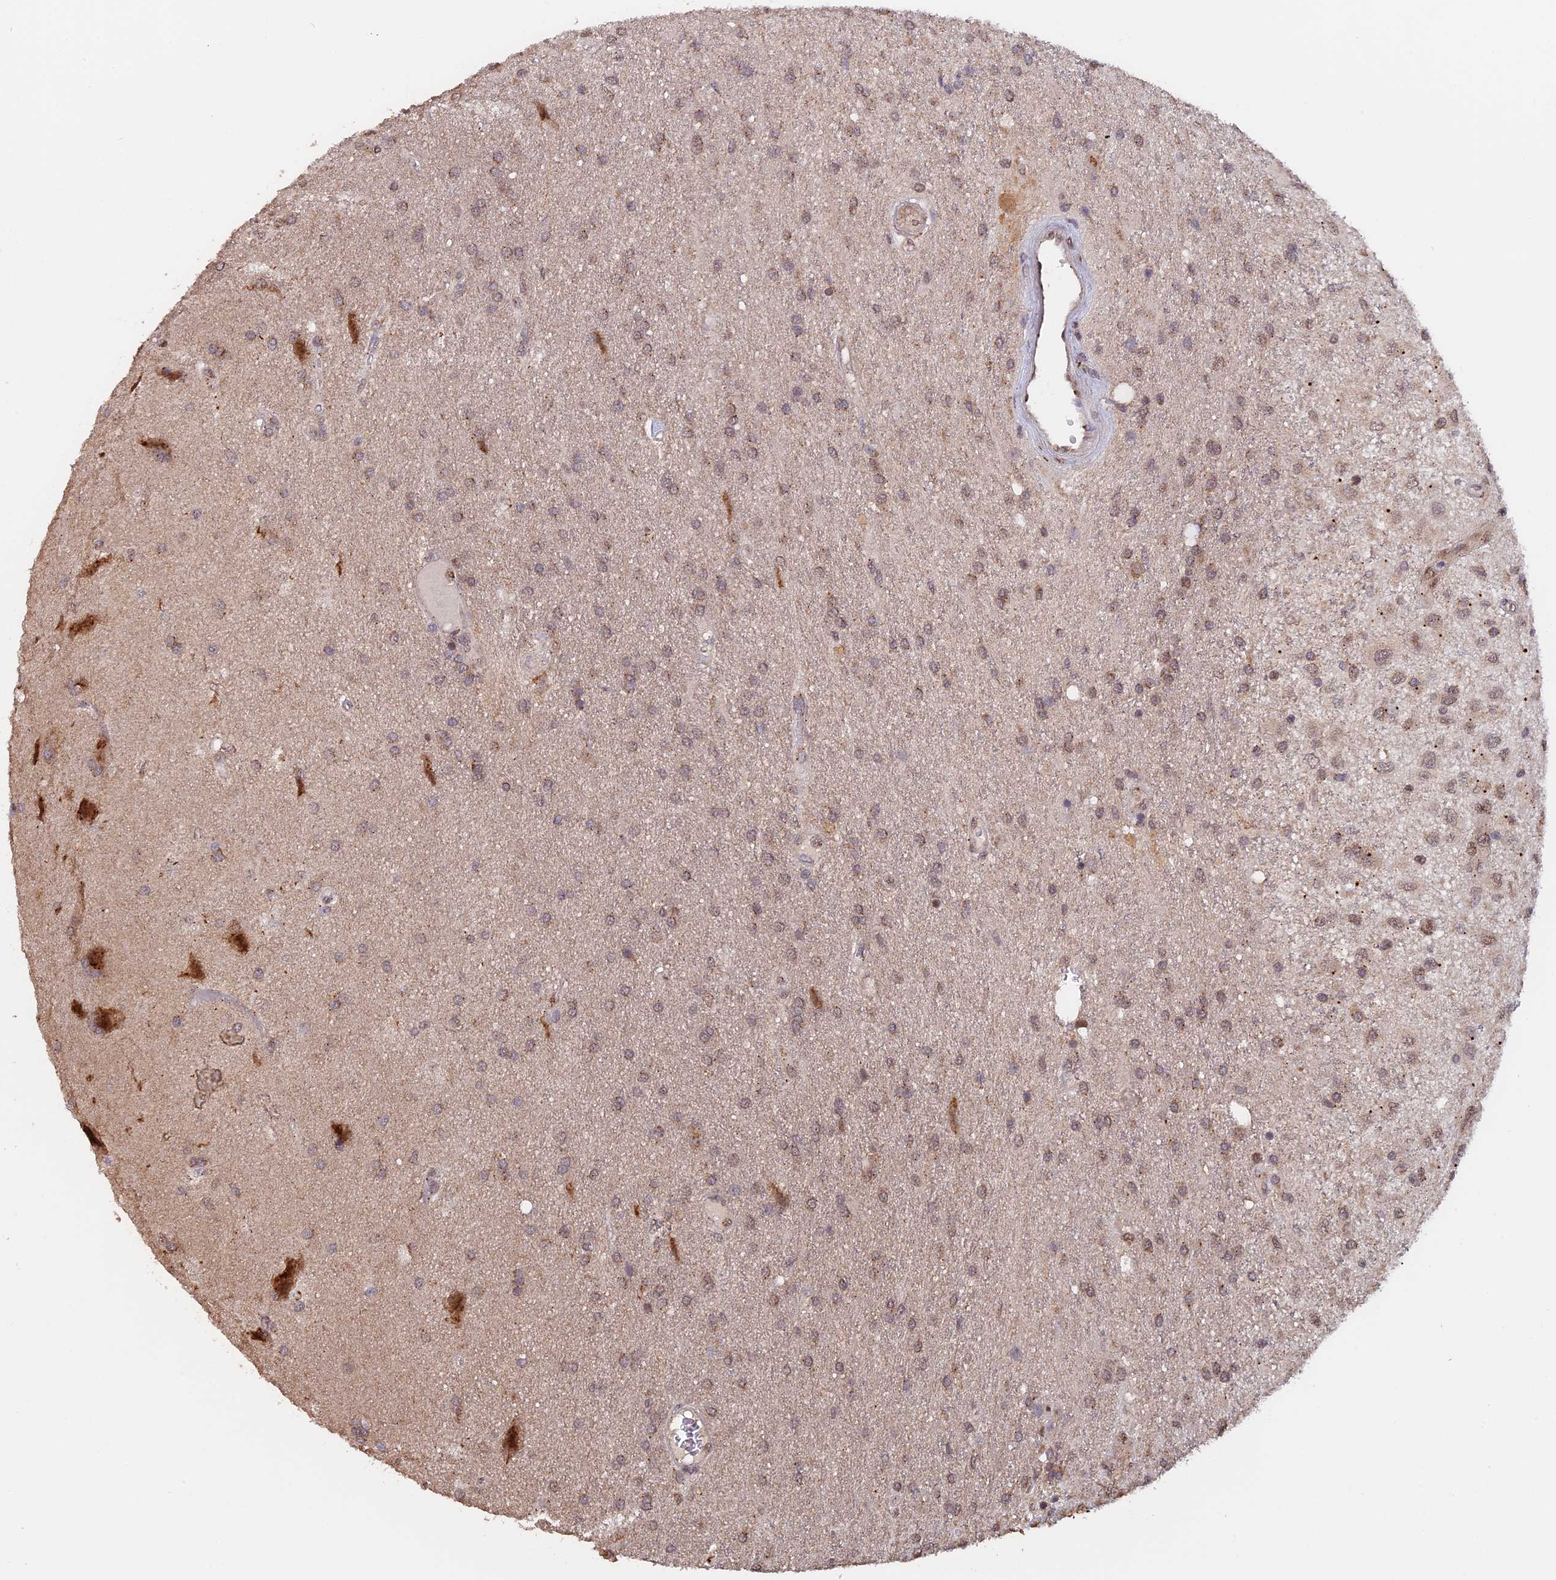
{"staining": {"intensity": "weak", "quantity": ">75%", "location": "cytoplasmic/membranous,nuclear"}, "tissue": "glioma", "cell_type": "Tumor cells", "image_type": "cancer", "snomed": [{"axis": "morphology", "description": "Glioma, malignant, Low grade"}, {"axis": "topography", "description": "Brain"}], "caption": "Glioma stained for a protein reveals weak cytoplasmic/membranous and nuclear positivity in tumor cells. Nuclei are stained in blue.", "gene": "PIGQ", "patient": {"sex": "male", "age": 66}}